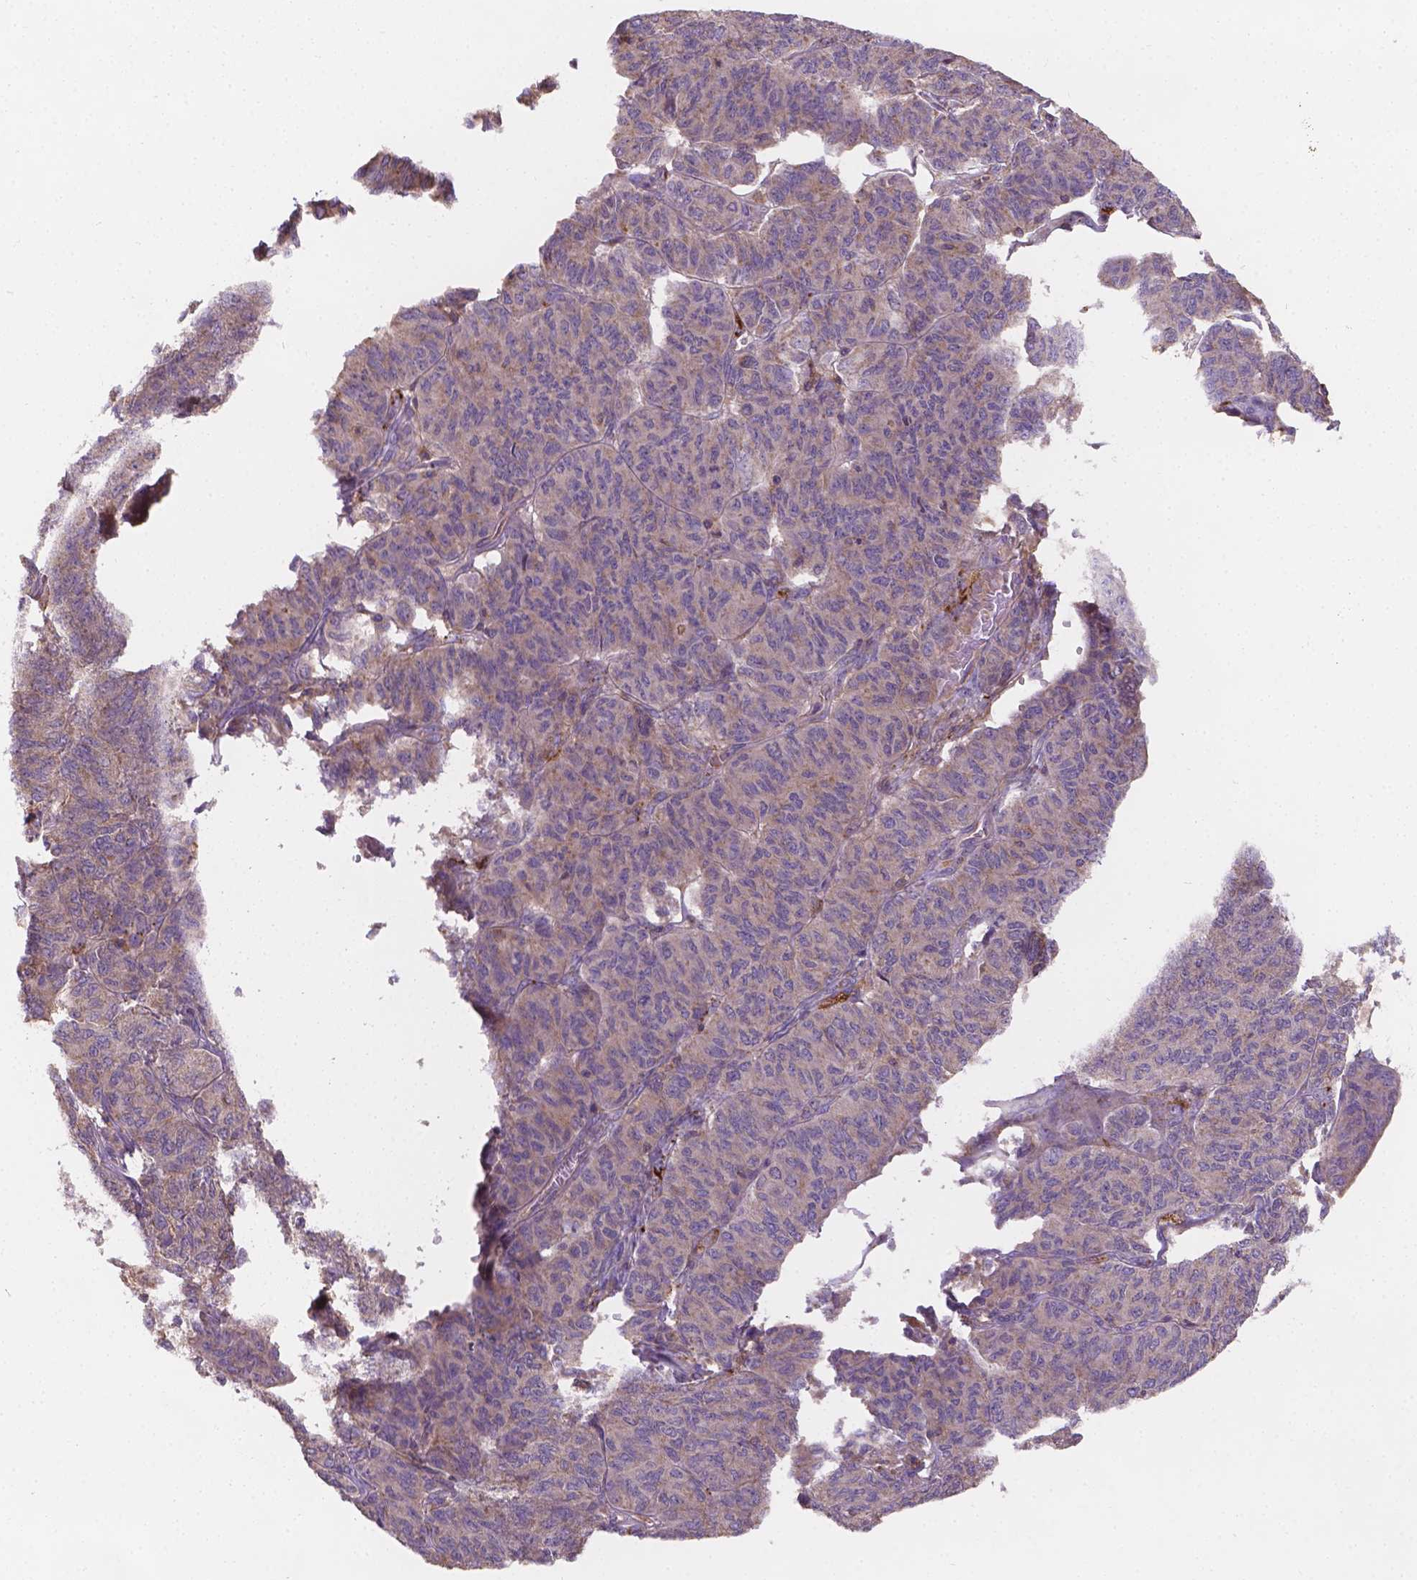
{"staining": {"intensity": "moderate", "quantity": ">75%", "location": "cytoplasmic/membranous"}, "tissue": "ovarian cancer", "cell_type": "Tumor cells", "image_type": "cancer", "snomed": [{"axis": "morphology", "description": "Carcinoma, endometroid"}, {"axis": "topography", "description": "Ovary"}], "caption": "DAB (3,3'-diaminobenzidine) immunohistochemical staining of human ovarian cancer (endometroid carcinoma) shows moderate cytoplasmic/membranous protein expression in approximately >75% of tumor cells.", "gene": "CDK10", "patient": {"sex": "female", "age": 80}}